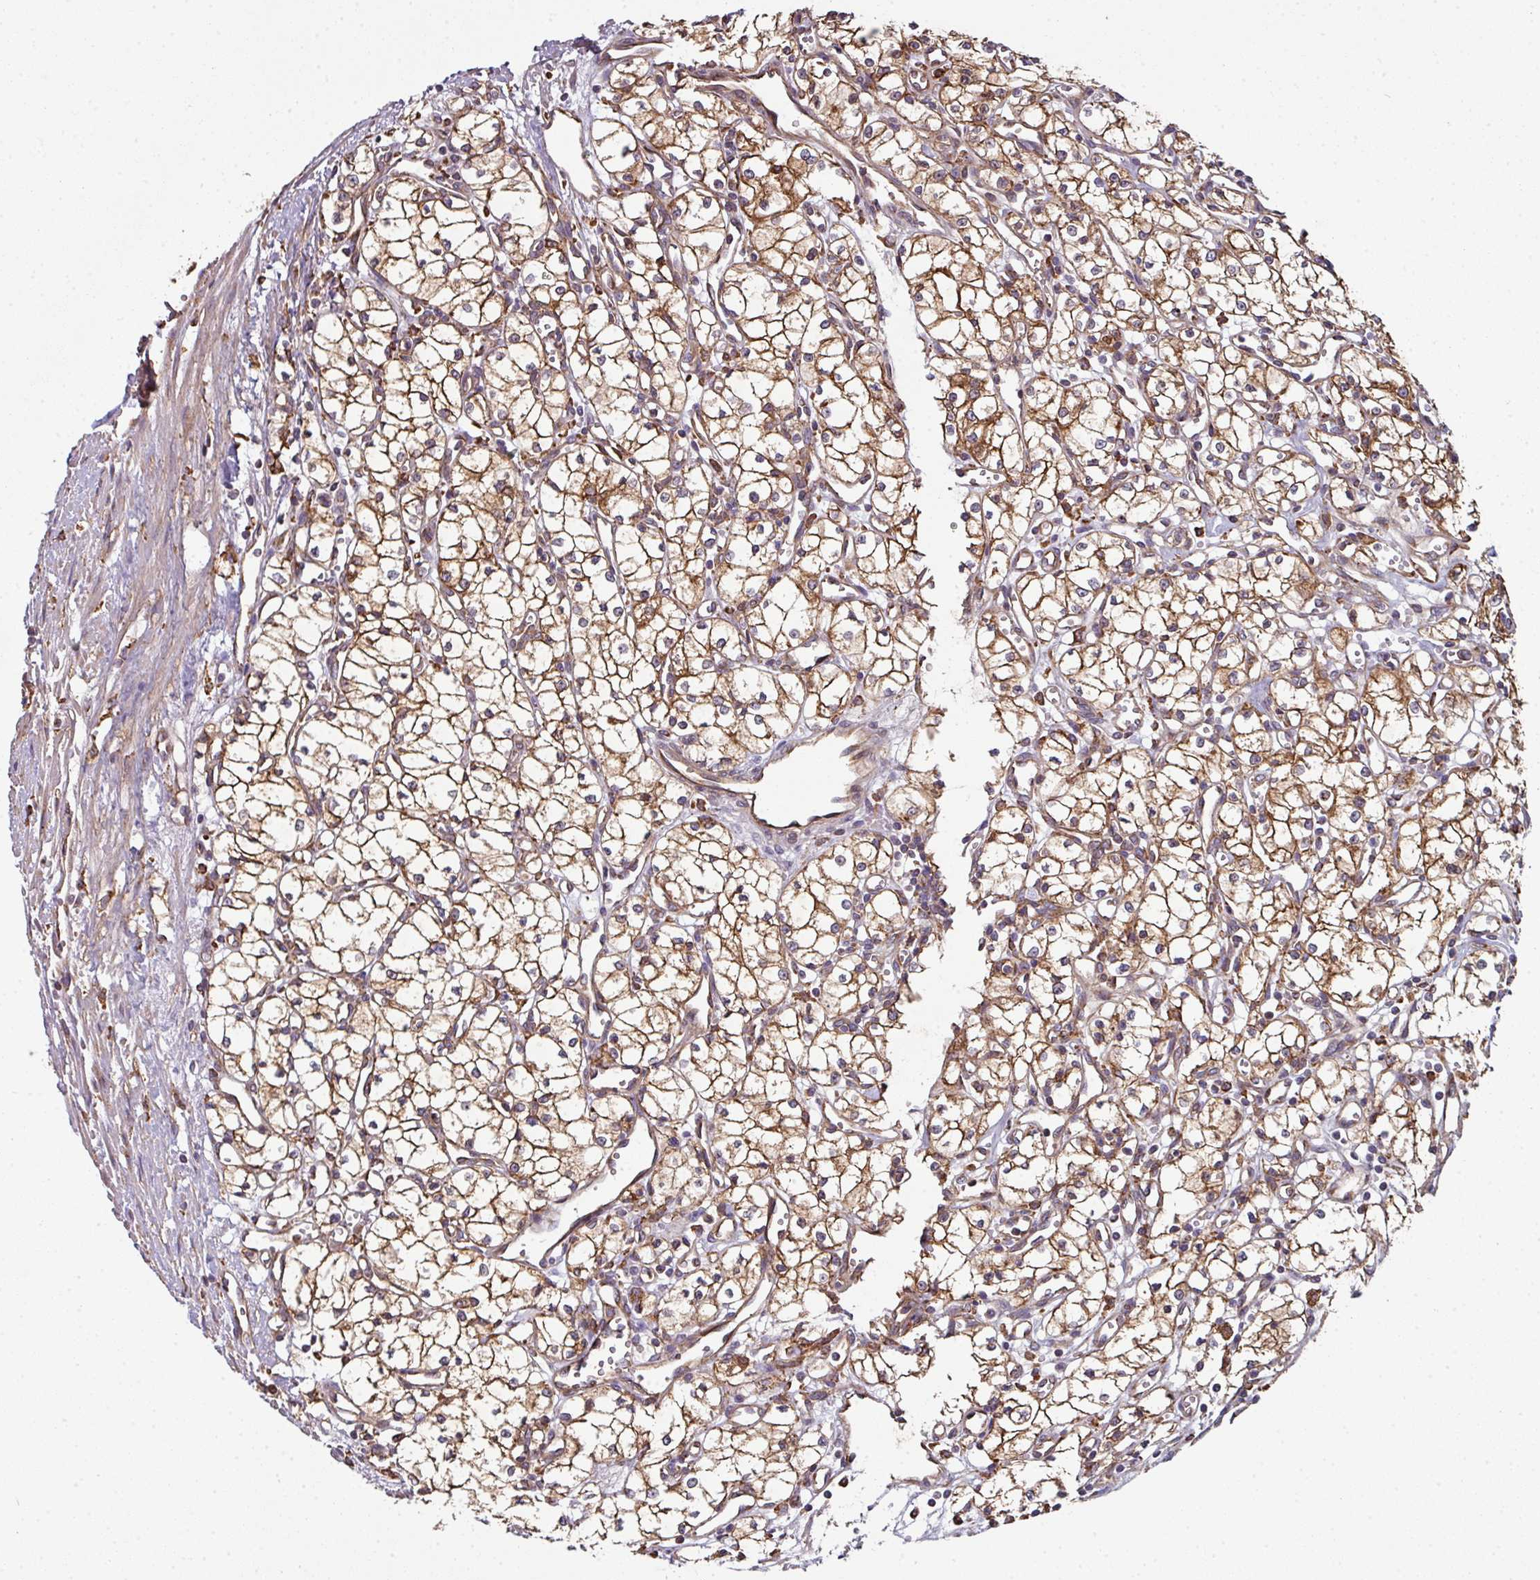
{"staining": {"intensity": "moderate", "quantity": ">75%", "location": "cytoplasmic/membranous"}, "tissue": "renal cancer", "cell_type": "Tumor cells", "image_type": "cancer", "snomed": [{"axis": "morphology", "description": "Adenocarcinoma, NOS"}, {"axis": "topography", "description": "Kidney"}], "caption": "Human renal adenocarcinoma stained for a protein (brown) reveals moderate cytoplasmic/membranous positive staining in approximately >75% of tumor cells.", "gene": "FAT4", "patient": {"sex": "male", "age": 59}}